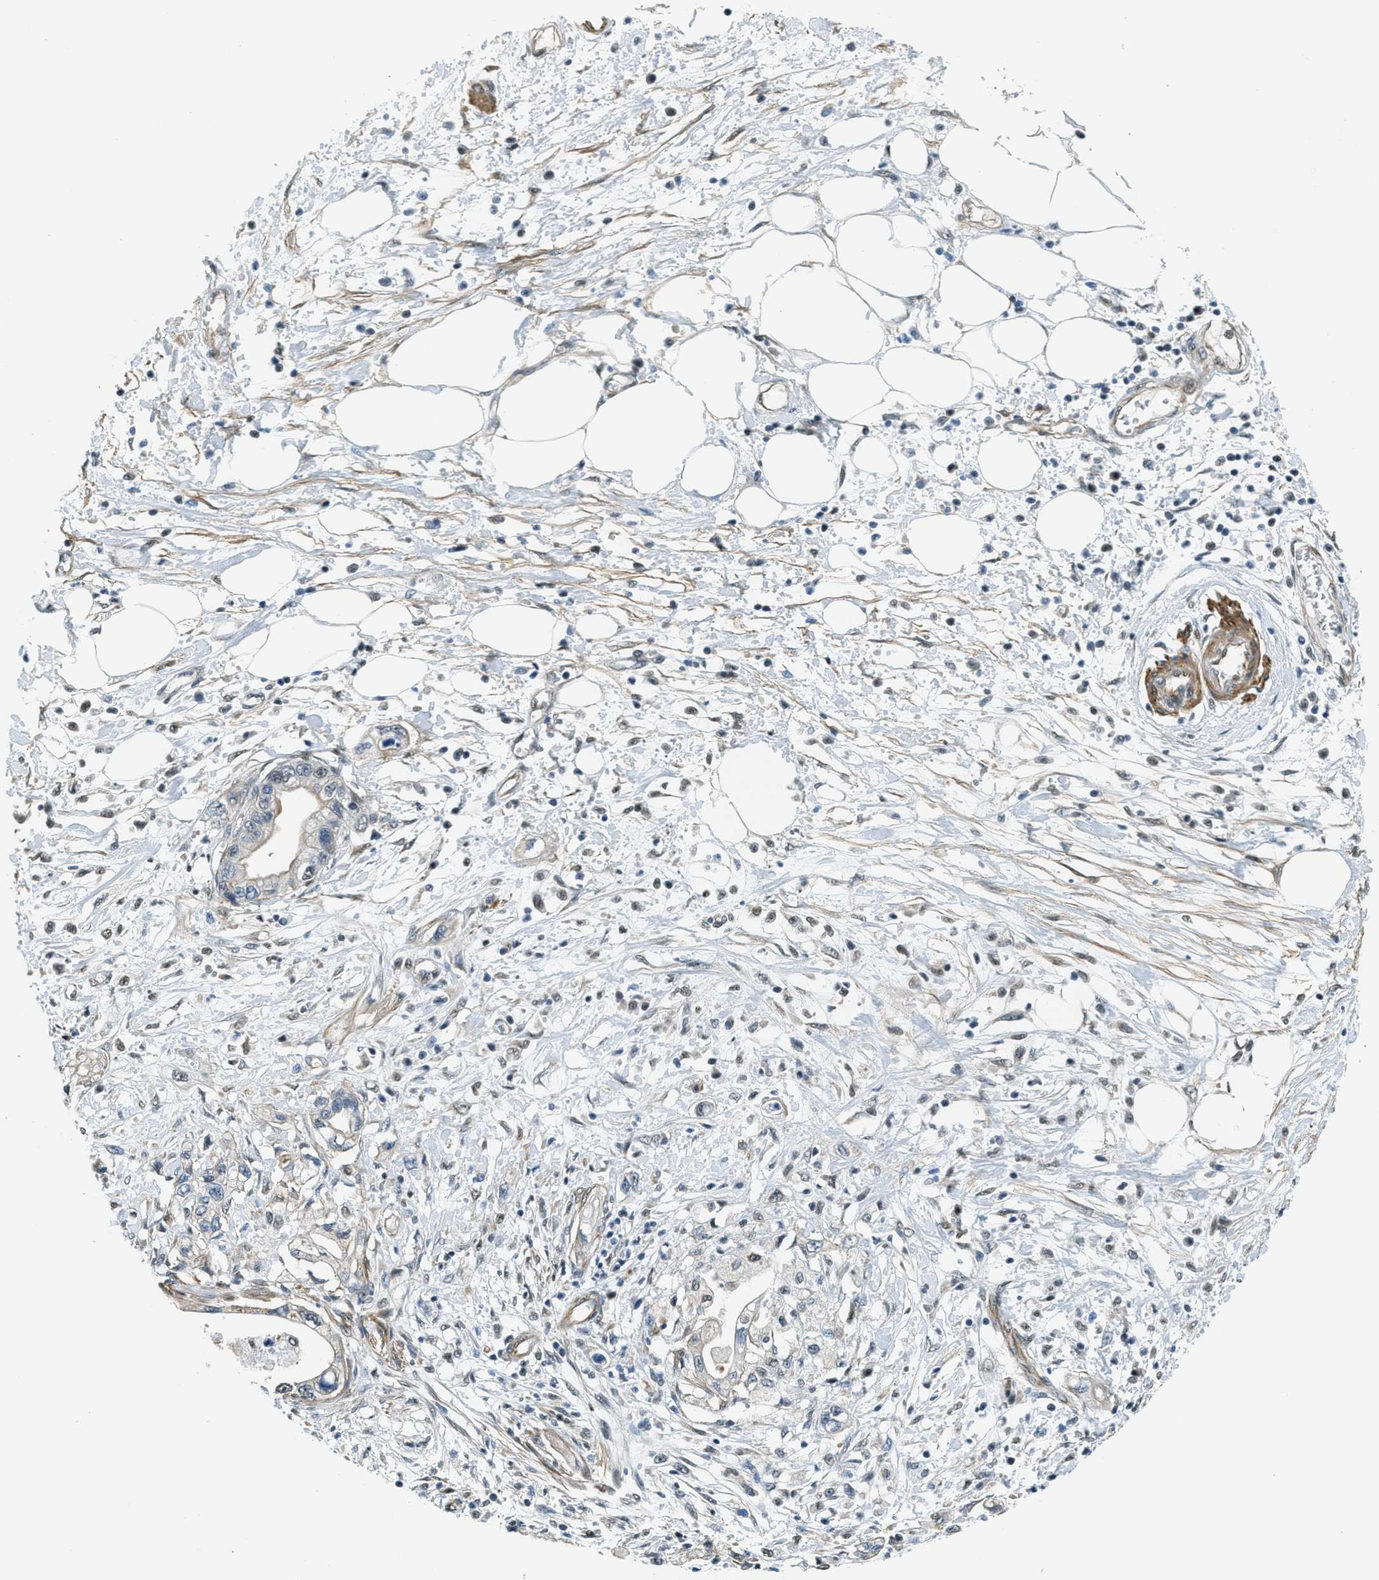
{"staining": {"intensity": "weak", "quantity": "<25%", "location": "cytoplasmic/membranous"}, "tissue": "pancreatic cancer", "cell_type": "Tumor cells", "image_type": "cancer", "snomed": [{"axis": "morphology", "description": "Adenocarcinoma, NOS"}, {"axis": "topography", "description": "Pancreas"}], "caption": "An immunohistochemistry (IHC) micrograph of pancreatic cancer is shown. There is no staining in tumor cells of pancreatic cancer.", "gene": "CFAP36", "patient": {"sex": "male", "age": 56}}